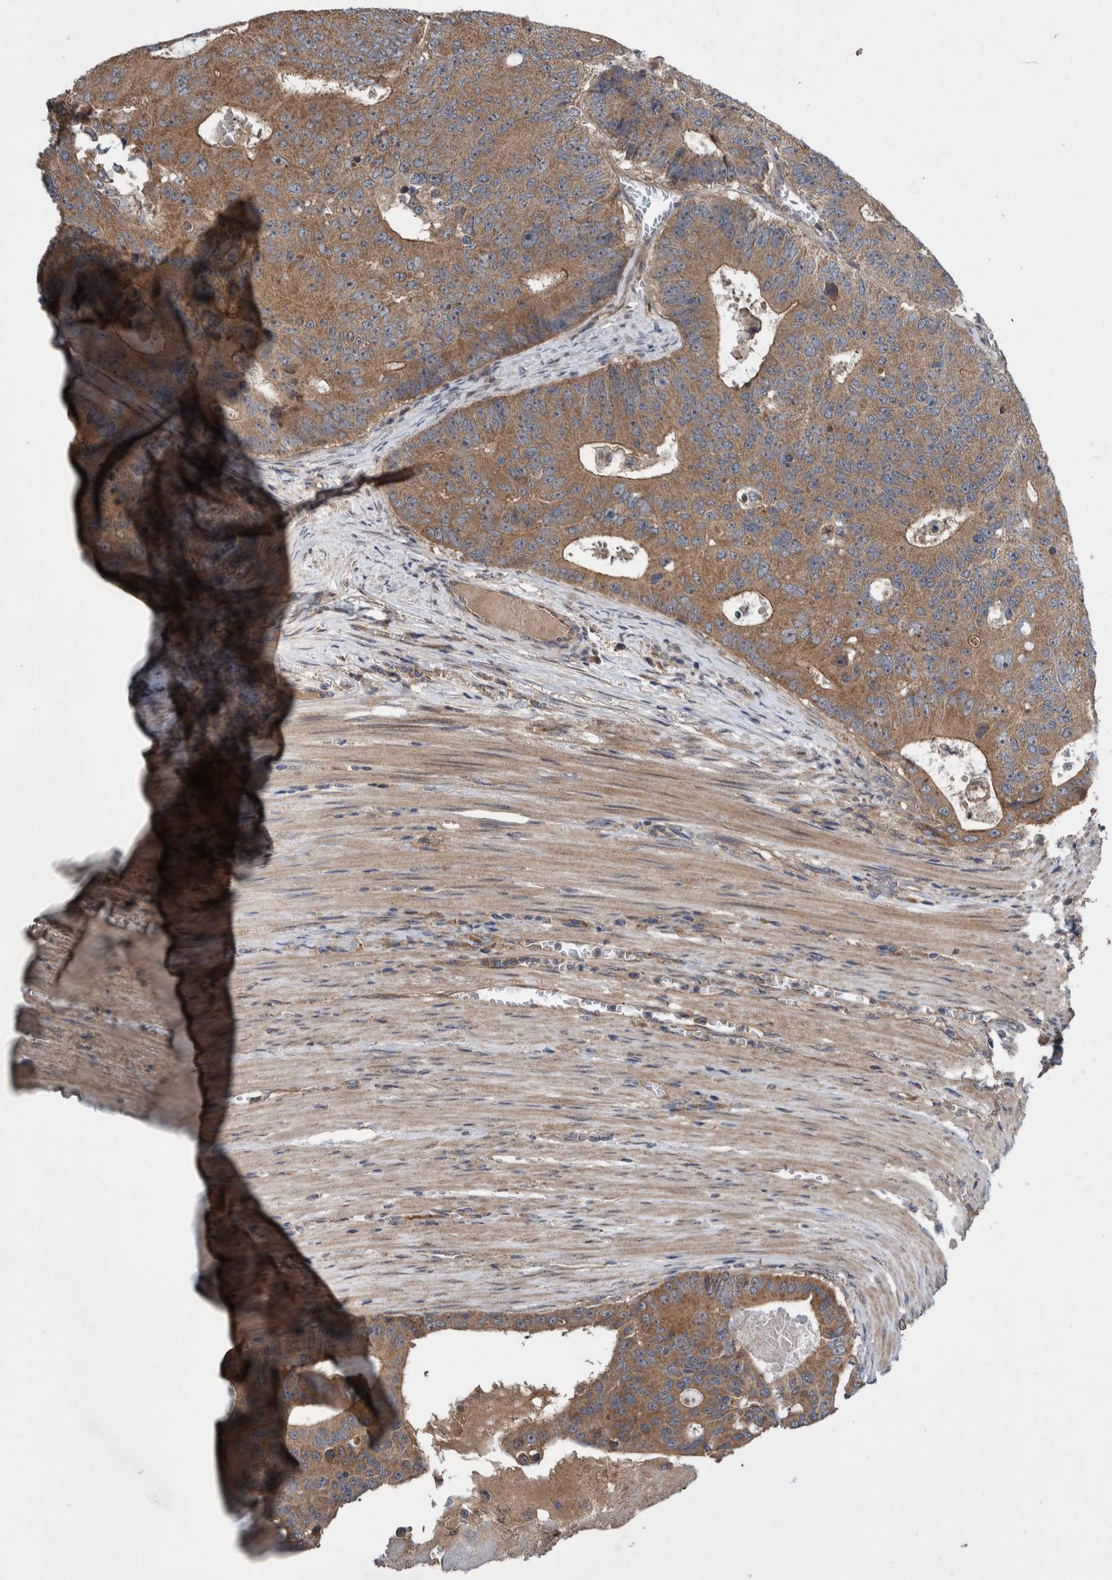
{"staining": {"intensity": "moderate", "quantity": ">75%", "location": "cytoplasmic/membranous"}, "tissue": "colorectal cancer", "cell_type": "Tumor cells", "image_type": "cancer", "snomed": [{"axis": "morphology", "description": "Adenocarcinoma, NOS"}, {"axis": "topography", "description": "Colon"}], "caption": "Immunohistochemistry (IHC) staining of colorectal cancer, which reveals medium levels of moderate cytoplasmic/membranous staining in about >75% of tumor cells indicating moderate cytoplasmic/membranous protein staining. The staining was performed using DAB (brown) for protein detection and nuclei were counterstained in hematoxylin (blue).", "gene": "PIK3R6", "patient": {"sex": "male", "age": 87}}